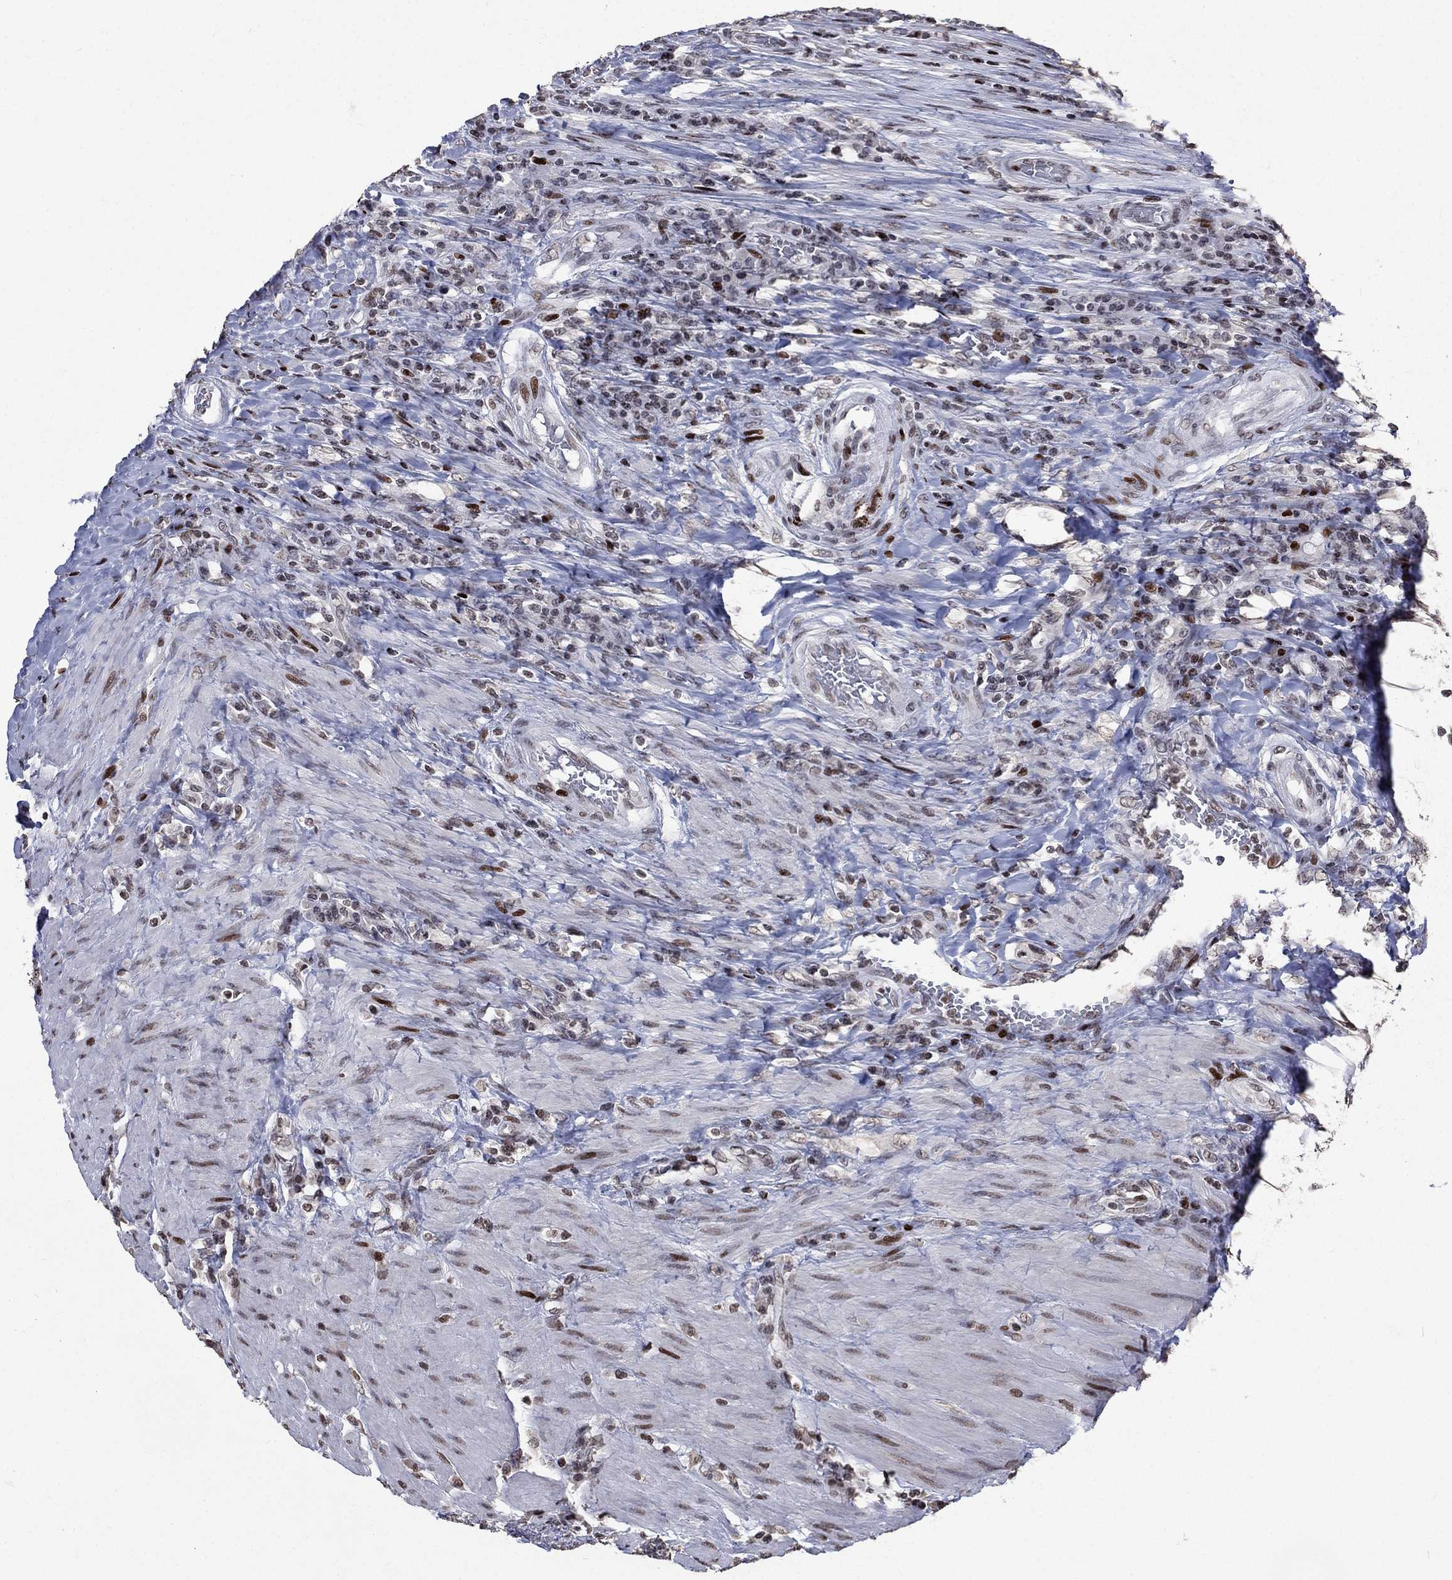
{"staining": {"intensity": "moderate", "quantity": "<25%", "location": "nuclear"}, "tissue": "colorectal cancer", "cell_type": "Tumor cells", "image_type": "cancer", "snomed": [{"axis": "morphology", "description": "Adenocarcinoma, NOS"}, {"axis": "topography", "description": "Colon"}], "caption": "IHC micrograph of colorectal adenocarcinoma stained for a protein (brown), which displays low levels of moderate nuclear staining in approximately <25% of tumor cells.", "gene": "SRSF3", "patient": {"sex": "female", "age": 86}}